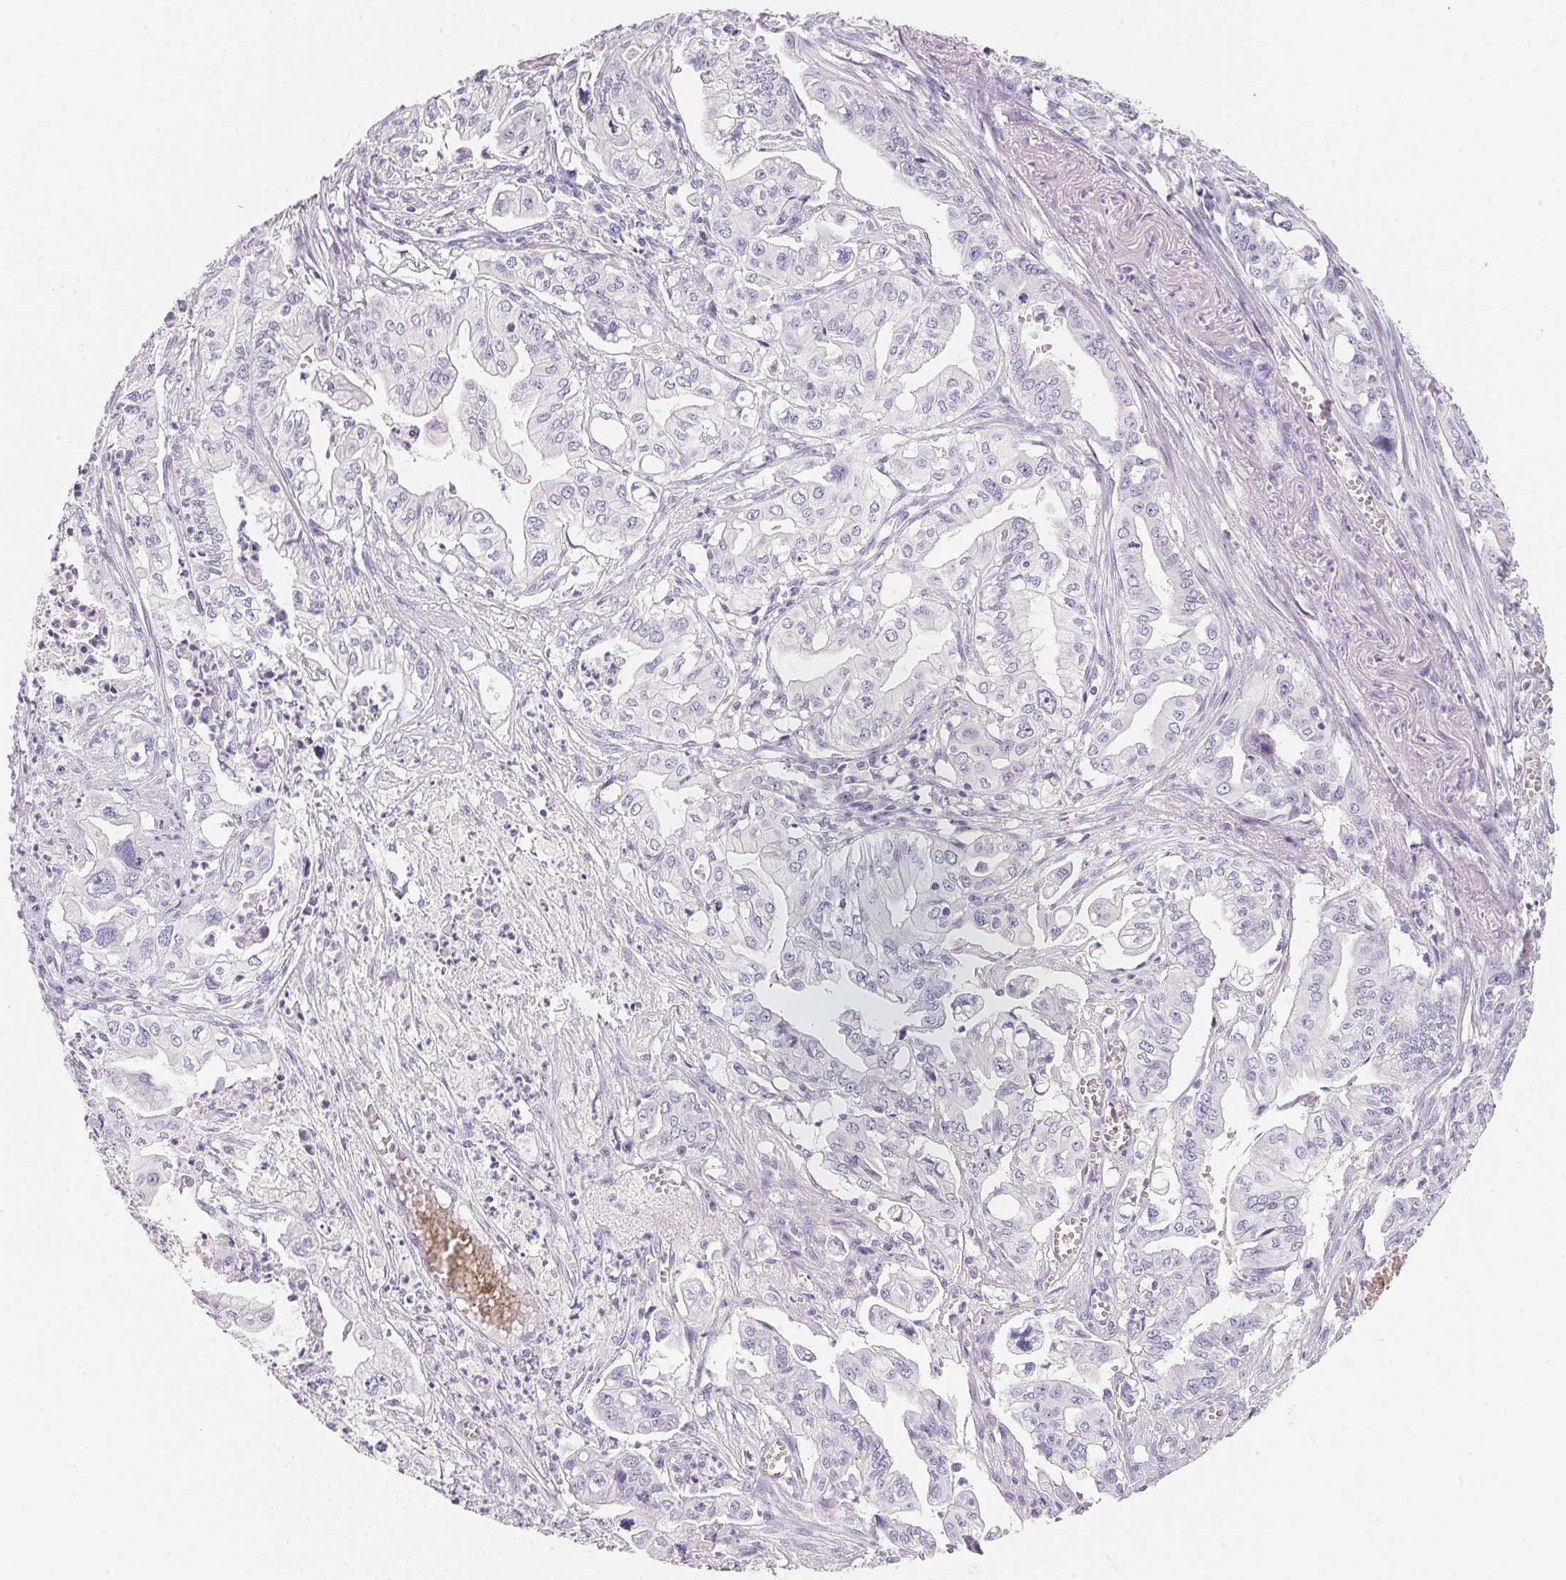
{"staining": {"intensity": "negative", "quantity": "none", "location": "none"}, "tissue": "pancreatic cancer", "cell_type": "Tumor cells", "image_type": "cancer", "snomed": [{"axis": "morphology", "description": "Adenocarcinoma, NOS"}, {"axis": "topography", "description": "Pancreas"}], "caption": "The immunohistochemistry (IHC) micrograph has no significant staining in tumor cells of pancreatic adenocarcinoma tissue.", "gene": "ACP3", "patient": {"sex": "male", "age": 68}}